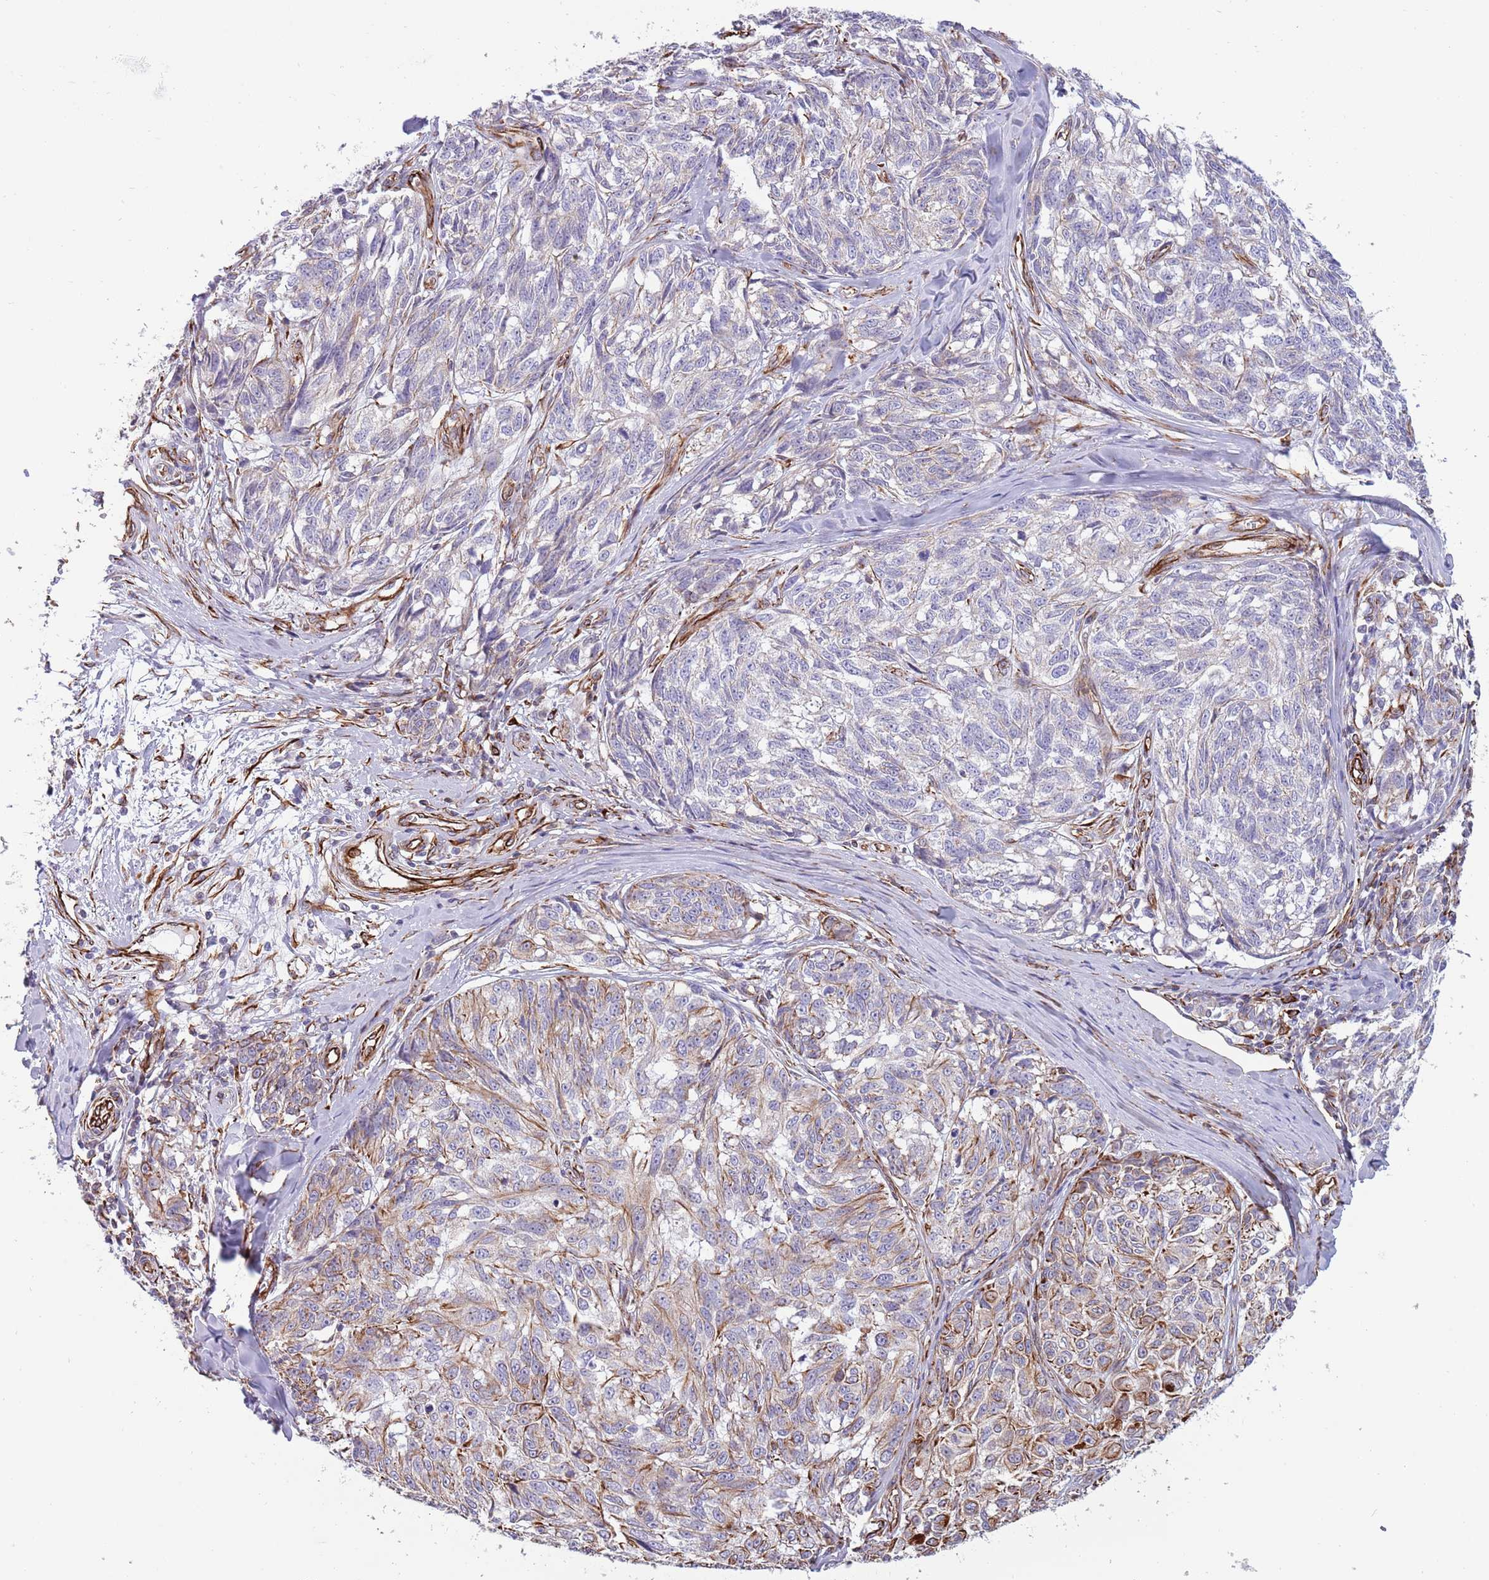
{"staining": {"intensity": "weak", "quantity": "<25%", "location": "cytoplasmic/membranous"}, "tissue": "melanoma", "cell_type": "Tumor cells", "image_type": "cancer", "snomed": [{"axis": "morphology", "description": "Normal tissue, NOS"}, {"axis": "morphology", "description": "Malignant melanoma, NOS"}, {"axis": "topography", "description": "Skin"}], "caption": "Immunohistochemical staining of human malignant melanoma demonstrates no significant expression in tumor cells. (DAB (3,3'-diaminobenzidine) immunohistochemistry (IHC), high magnification).", "gene": "MOGAT1", "patient": {"sex": "female", "age": 64}}